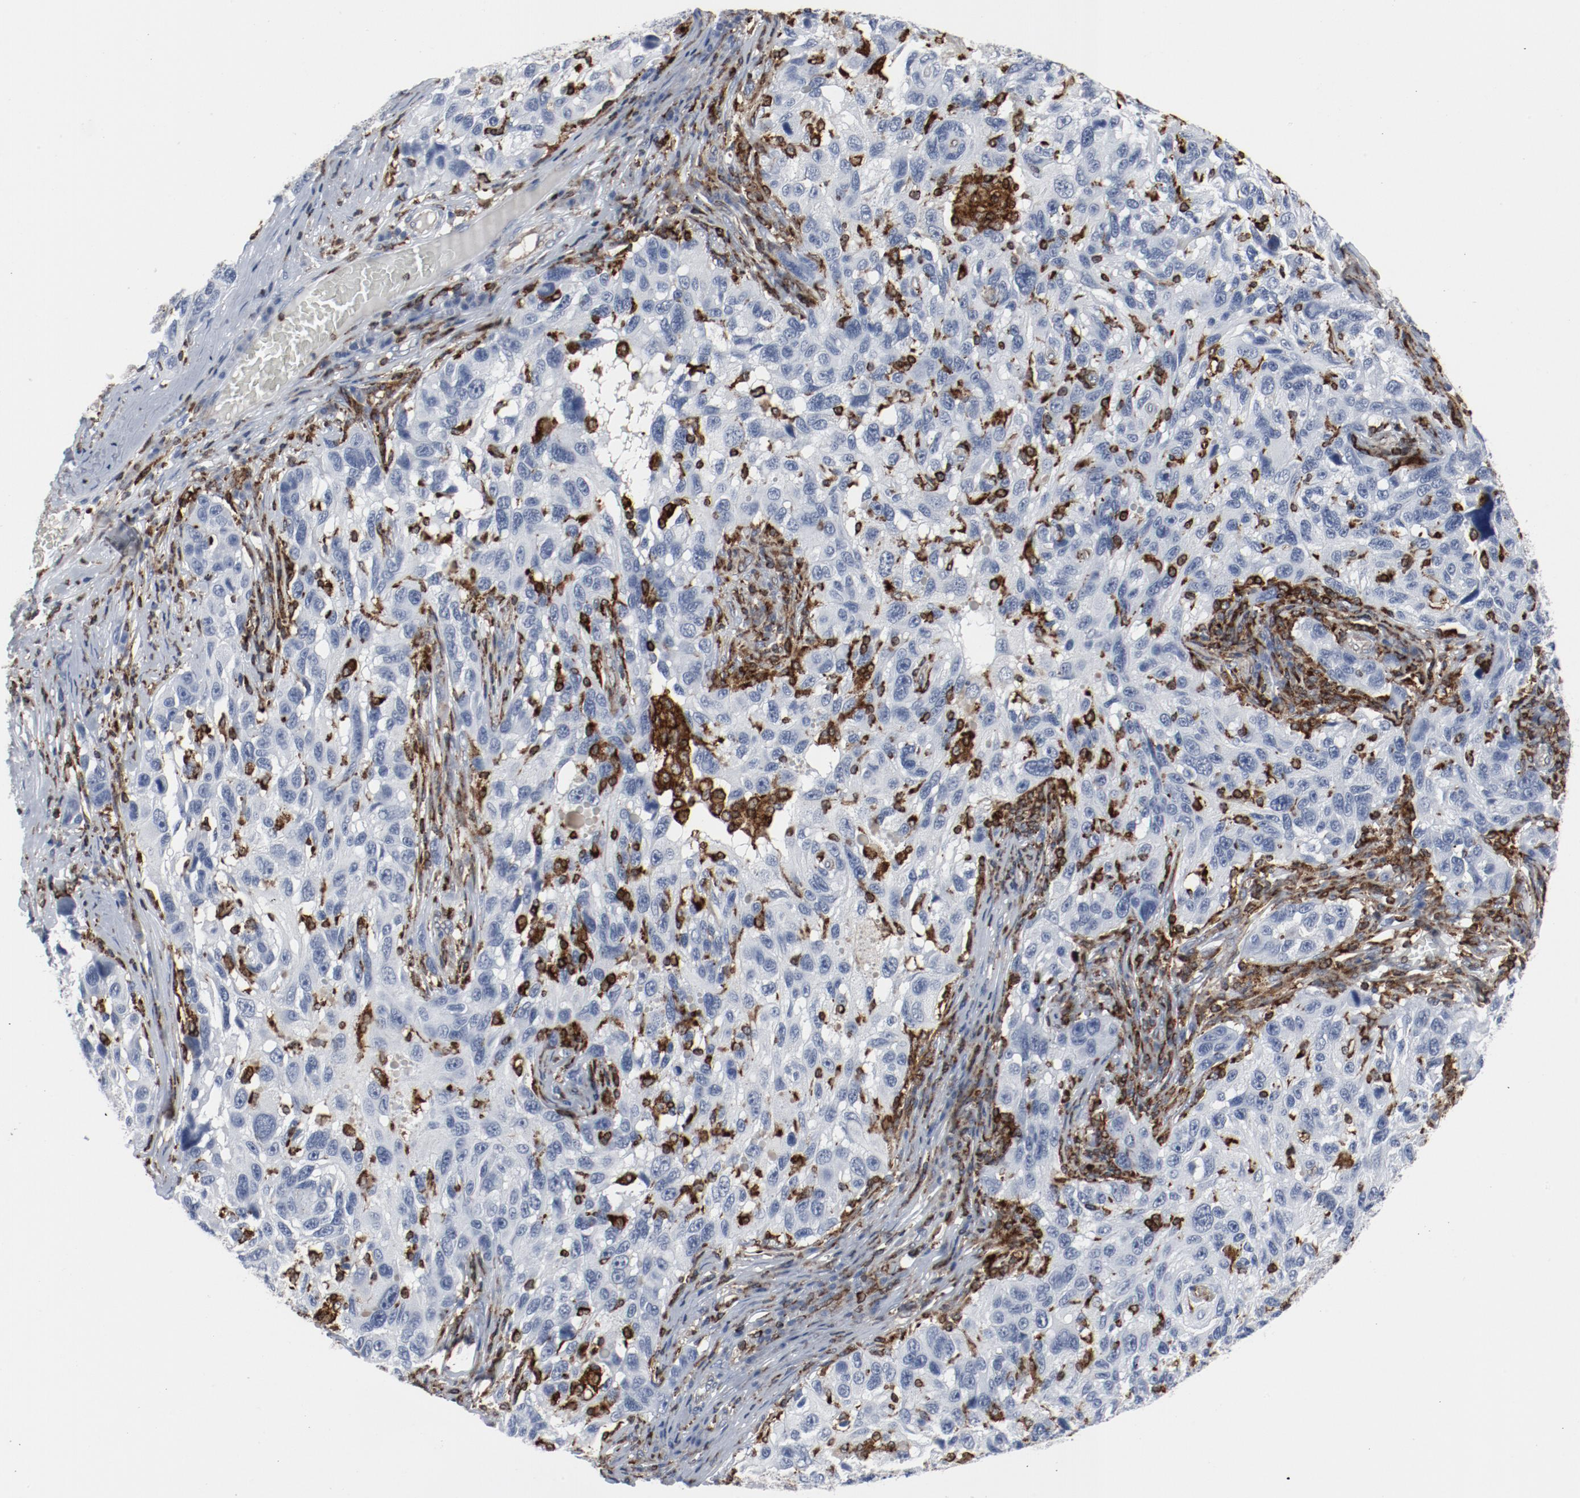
{"staining": {"intensity": "negative", "quantity": "none", "location": "none"}, "tissue": "melanoma", "cell_type": "Tumor cells", "image_type": "cancer", "snomed": [{"axis": "morphology", "description": "Malignant melanoma, NOS"}, {"axis": "topography", "description": "Skin"}], "caption": "A high-resolution micrograph shows immunohistochemistry (IHC) staining of melanoma, which shows no significant expression in tumor cells.", "gene": "LCP2", "patient": {"sex": "male", "age": 53}}